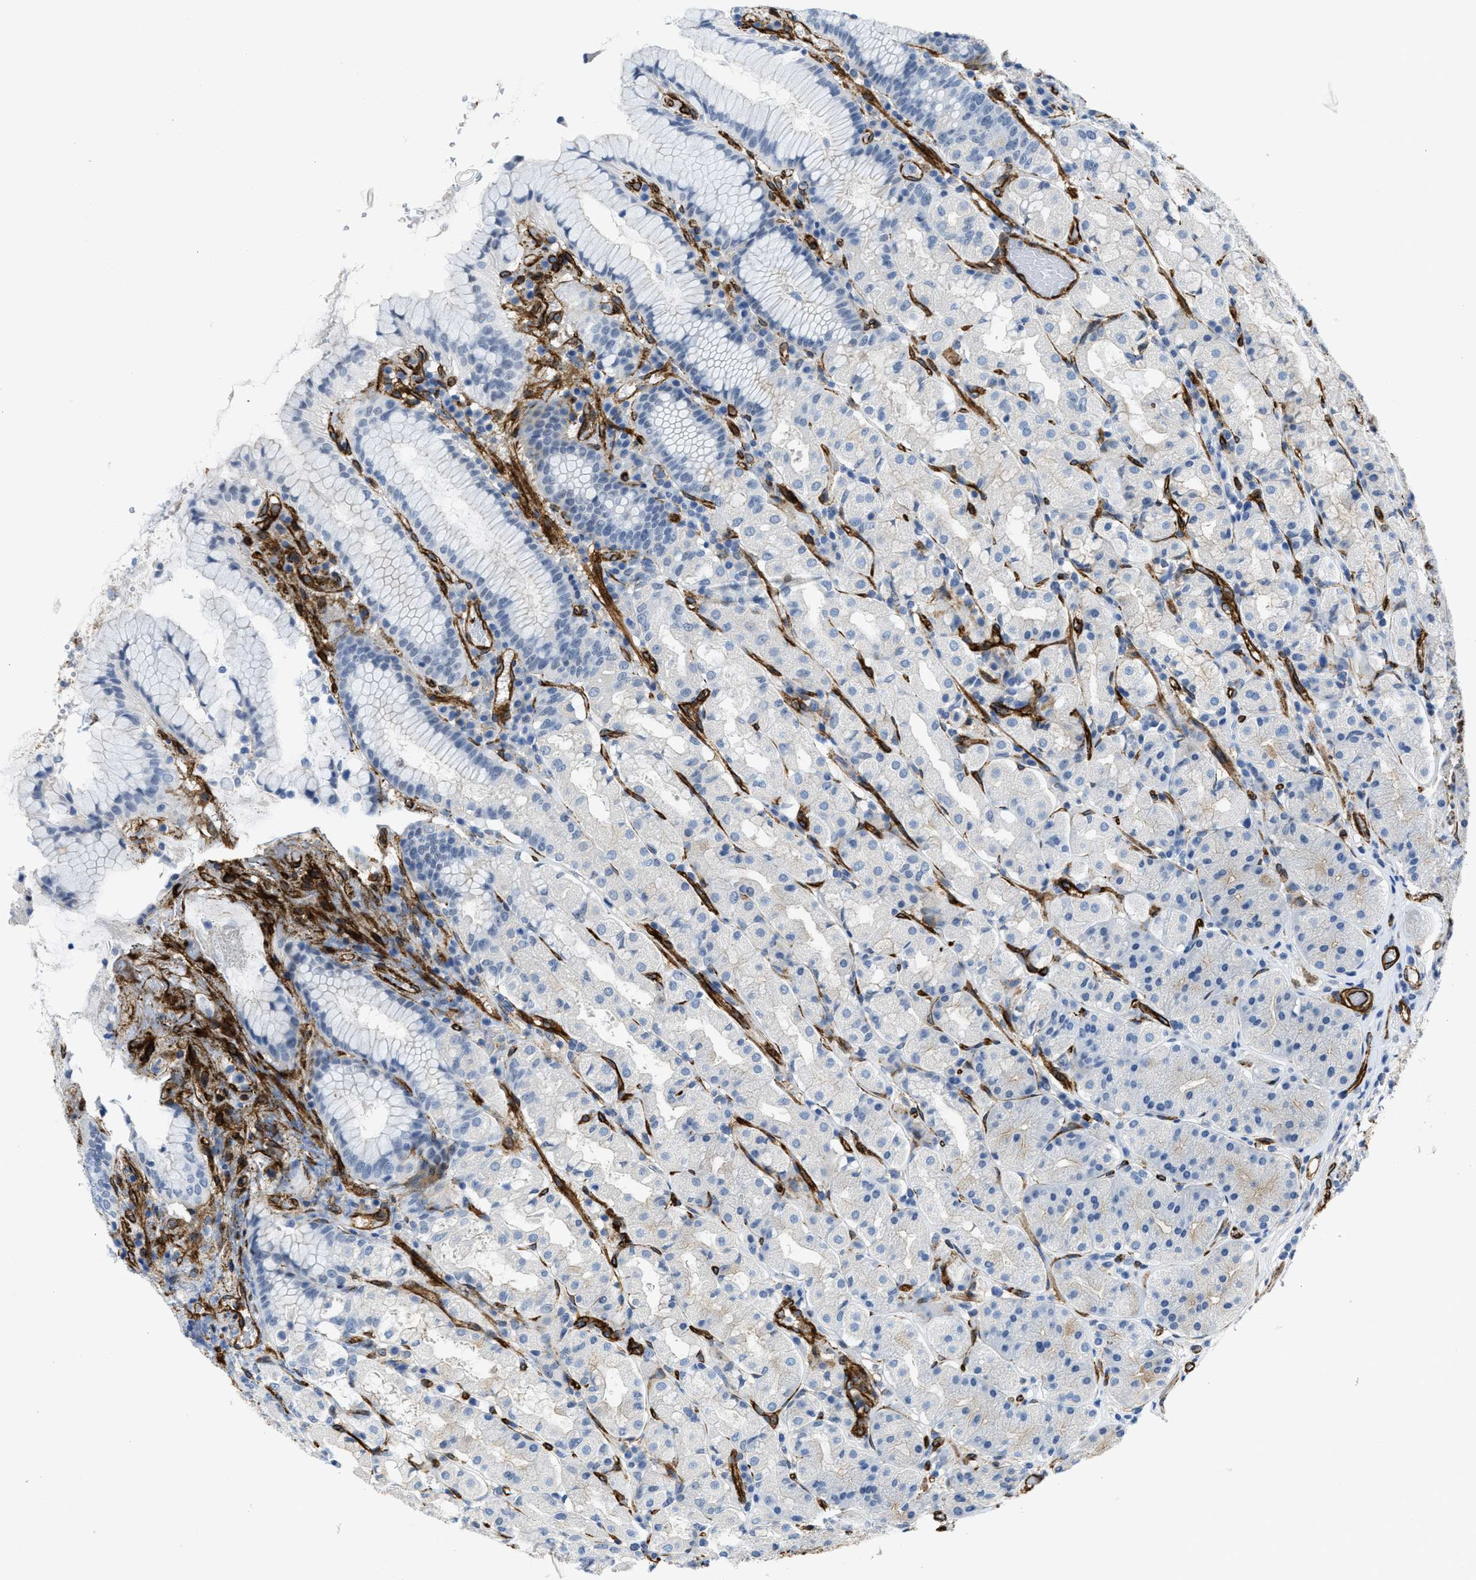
{"staining": {"intensity": "weak", "quantity": "<25%", "location": "cytoplasmic/membranous"}, "tissue": "stomach", "cell_type": "Glandular cells", "image_type": "normal", "snomed": [{"axis": "morphology", "description": "Normal tissue, NOS"}, {"axis": "topography", "description": "Stomach"}, {"axis": "topography", "description": "Stomach, lower"}], "caption": "The micrograph demonstrates no significant staining in glandular cells of stomach. (DAB IHC visualized using brightfield microscopy, high magnification).", "gene": "NAB1", "patient": {"sex": "female", "age": 56}}